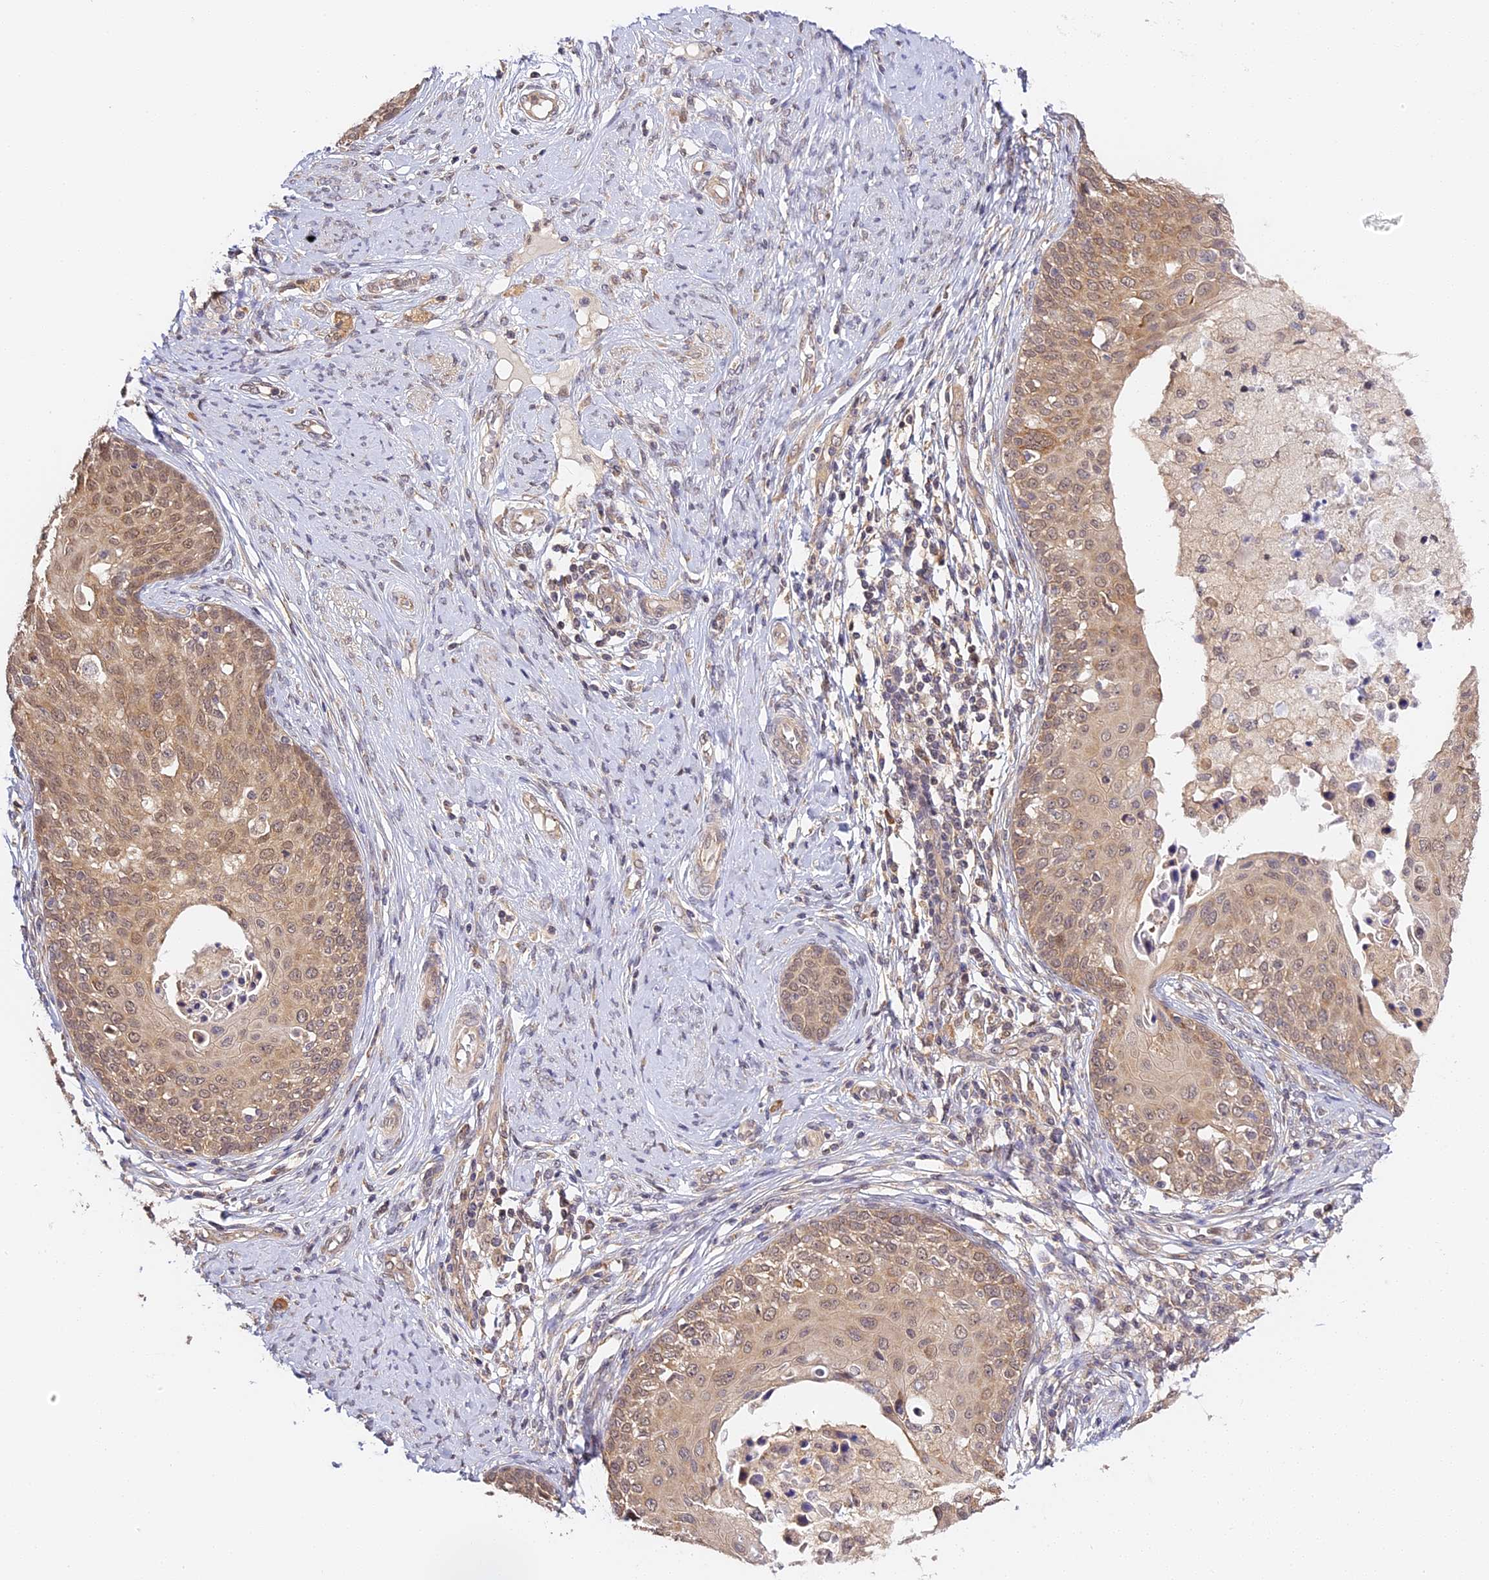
{"staining": {"intensity": "weak", "quantity": ">75%", "location": "cytoplasmic/membranous"}, "tissue": "cervical cancer", "cell_type": "Tumor cells", "image_type": "cancer", "snomed": [{"axis": "morphology", "description": "Squamous cell carcinoma, NOS"}, {"axis": "morphology", "description": "Adenocarcinoma, NOS"}, {"axis": "topography", "description": "Cervix"}], "caption": "Protein staining demonstrates weak cytoplasmic/membranous expression in about >75% of tumor cells in cervical adenocarcinoma.", "gene": "IMPACT", "patient": {"sex": "female", "age": 52}}